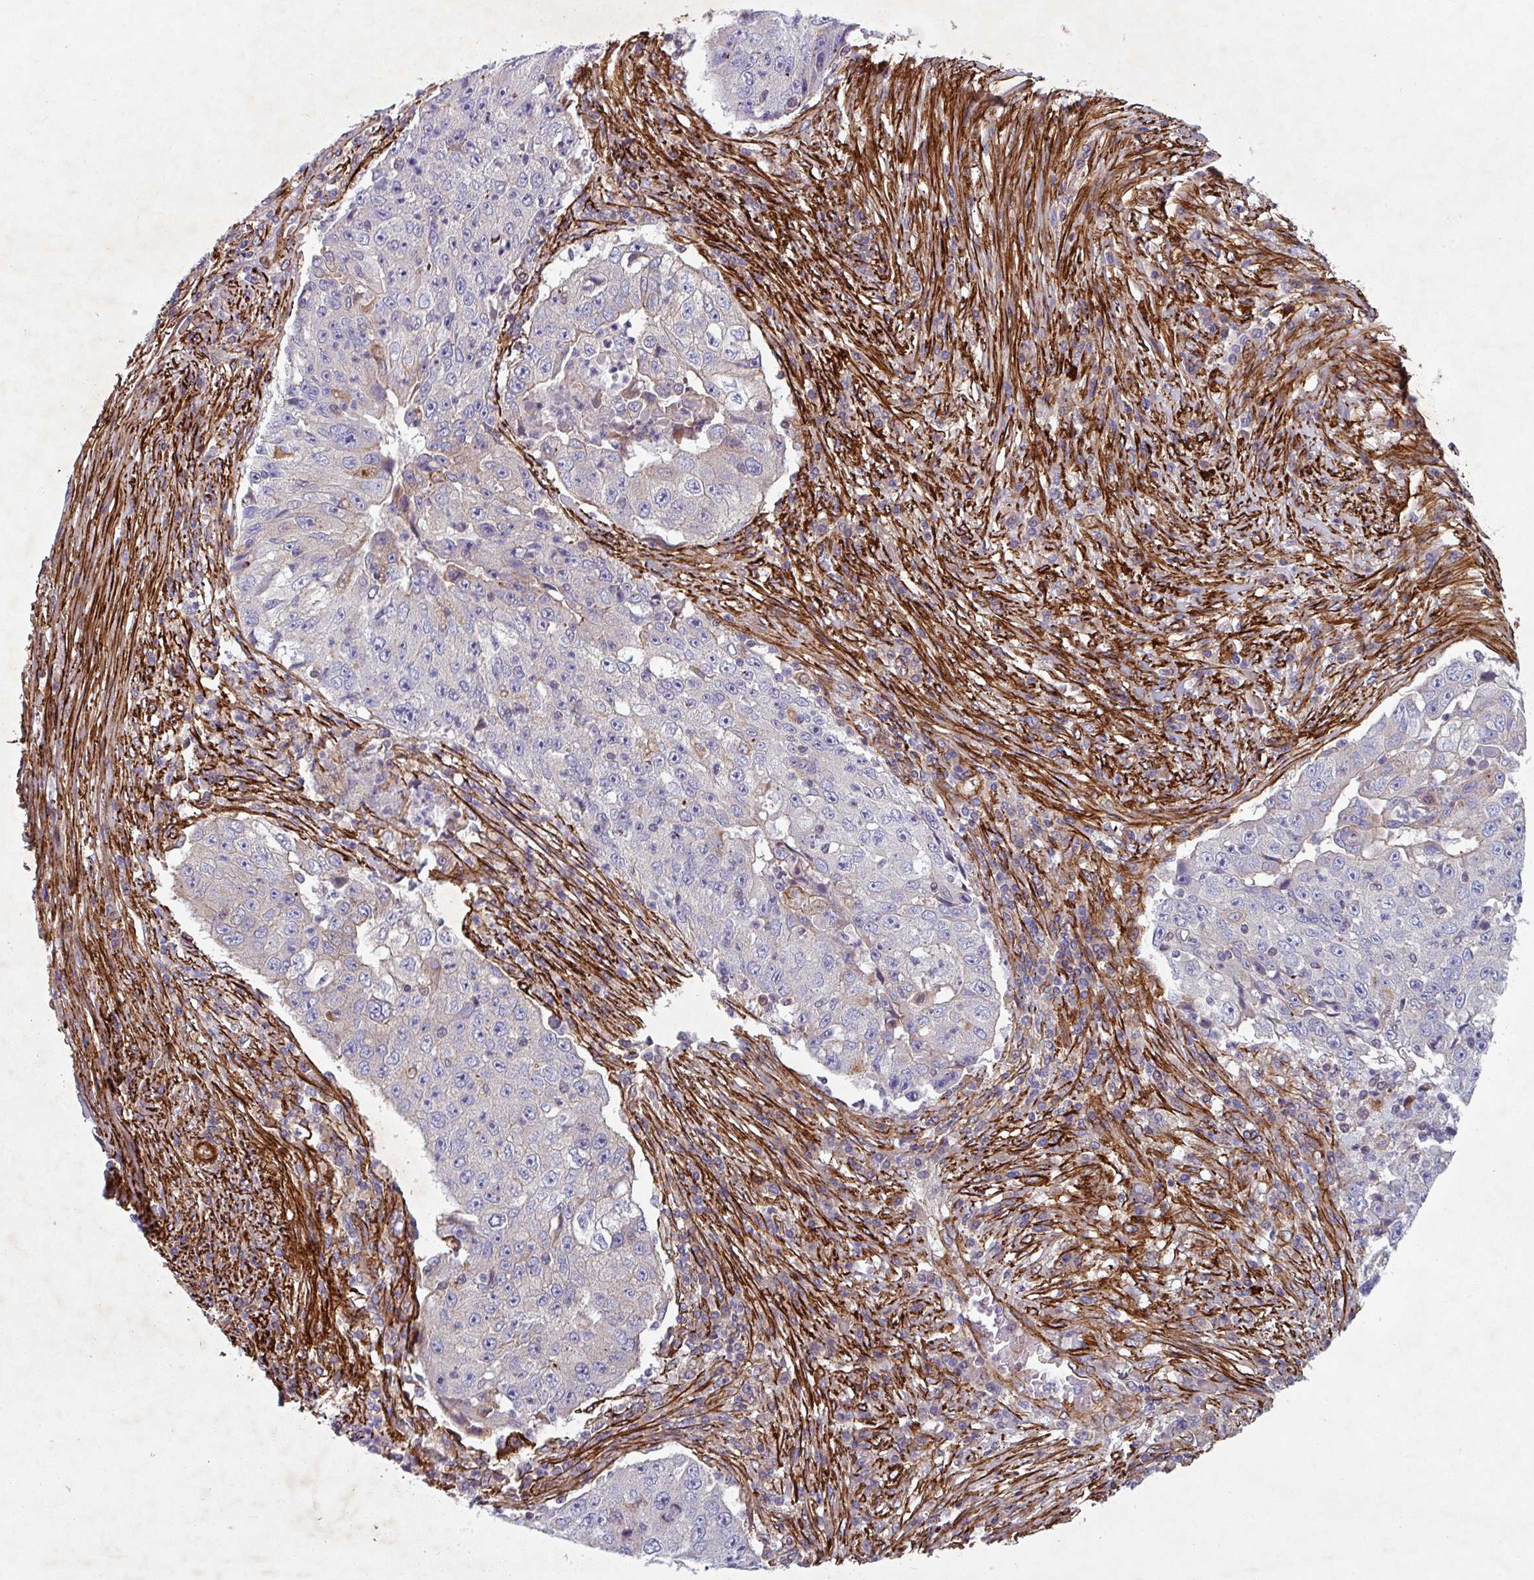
{"staining": {"intensity": "negative", "quantity": "none", "location": "none"}, "tissue": "lung cancer", "cell_type": "Tumor cells", "image_type": "cancer", "snomed": [{"axis": "morphology", "description": "Squamous cell carcinoma, NOS"}, {"axis": "topography", "description": "Lung"}], "caption": "Immunohistochemistry (IHC) of lung cancer shows no positivity in tumor cells. The staining is performed using DAB (3,3'-diaminobenzidine) brown chromogen with nuclei counter-stained in using hematoxylin.", "gene": "ATP2C2", "patient": {"sex": "male", "age": 64}}